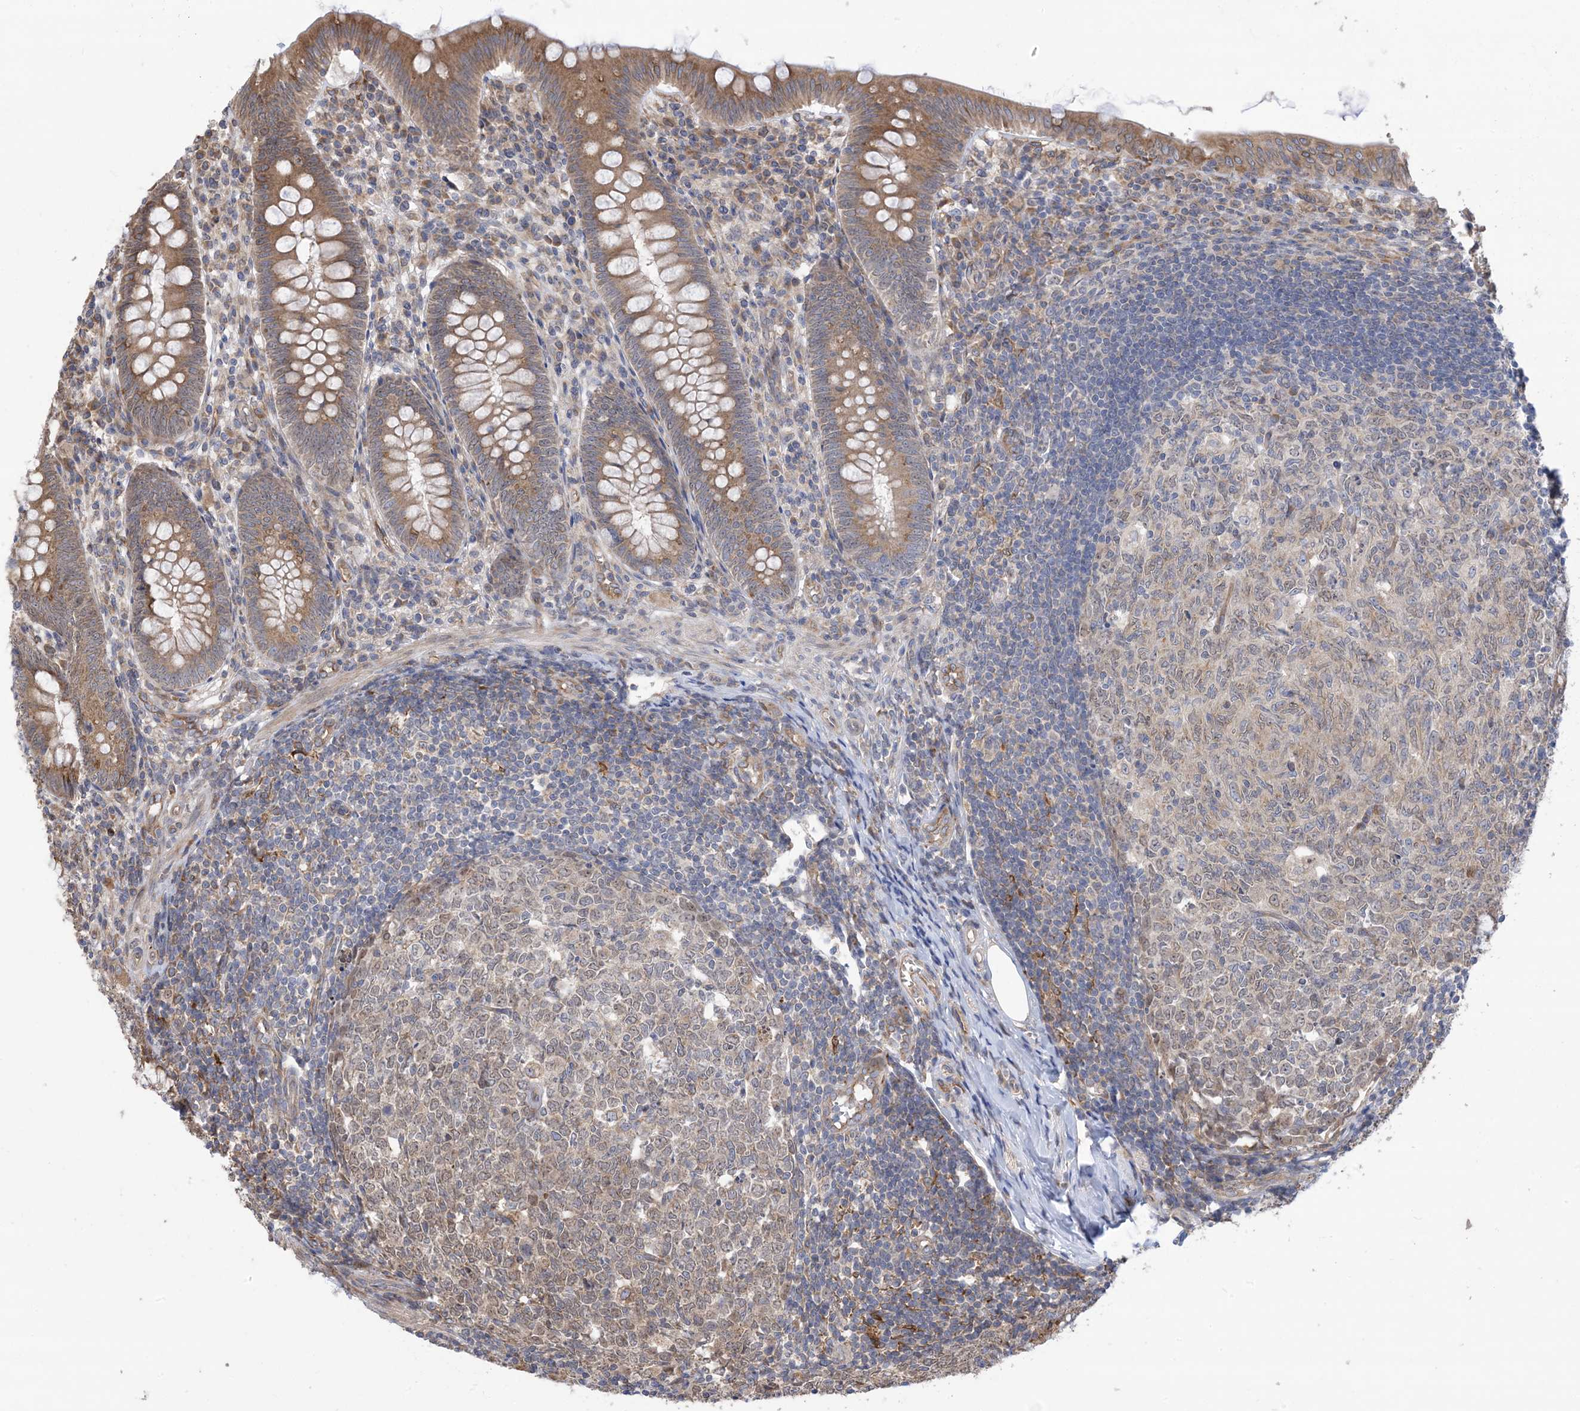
{"staining": {"intensity": "moderate", "quantity": ">75%", "location": "cytoplasmic/membranous"}, "tissue": "appendix", "cell_type": "Glandular cells", "image_type": "normal", "snomed": [{"axis": "morphology", "description": "Normal tissue, NOS"}, {"axis": "topography", "description": "Appendix"}], "caption": "An IHC photomicrograph of benign tissue is shown. Protein staining in brown shows moderate cytoplasmic/membranous positivity in appendix within glandular cells. (DAB IHC, brown staining for protein, blue staining for nuclei).", "gene": "CLEC16A", "patient": {"sex": "male", "age": 14}}